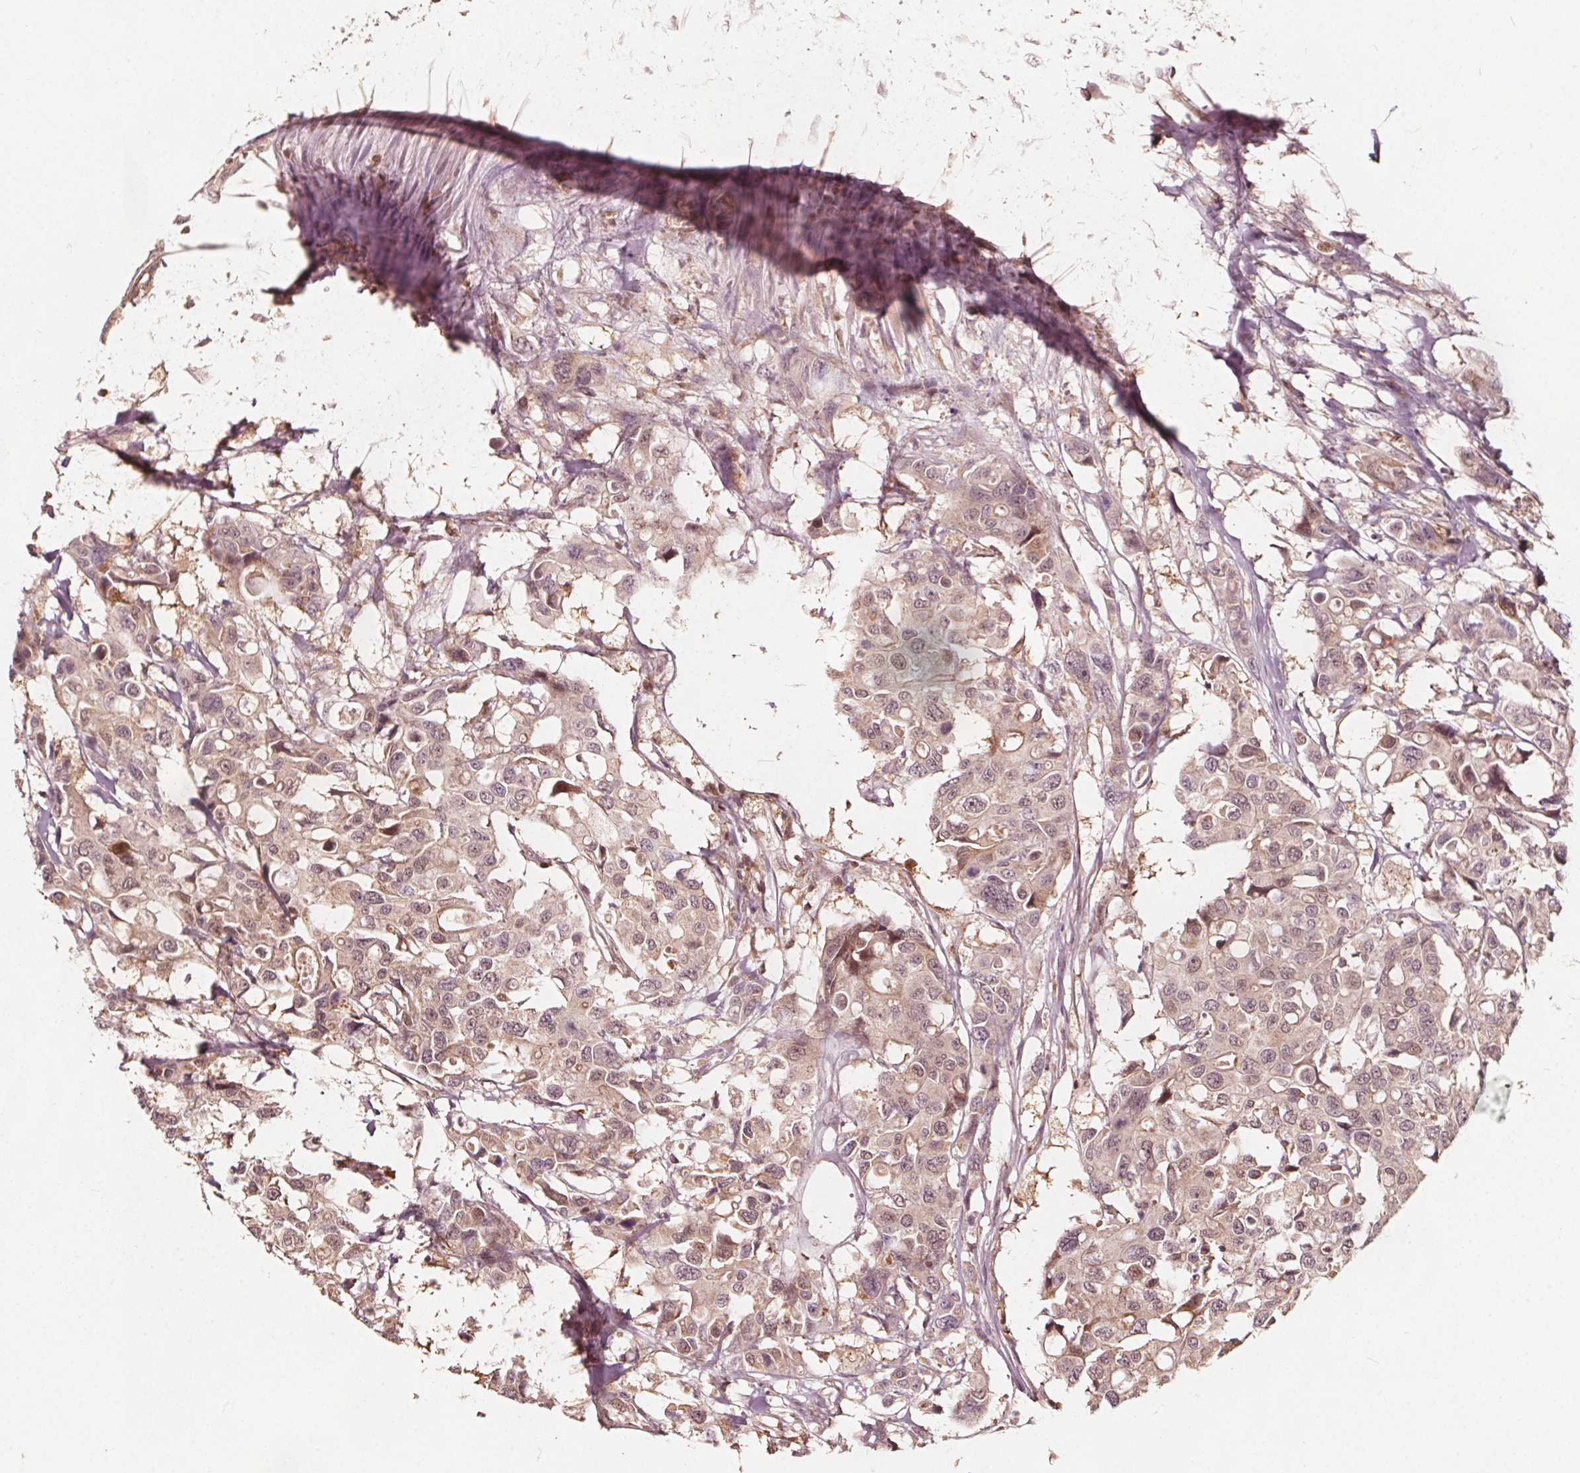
{"staining": {"intensity": "weak", "quantity": "25%-75%", "location": "cytoplasmic/membranous,nuclear"}, "tissue": "colorectal cancer", "cell_type": "Tumor cells", "image_type": "cancer", "snomed": [{"axis": "morphology", "description": "Adenocarcinoma, NOS"}, {"axis": "topography", "description": "Colon"}], "caption": "Immunohistochemical staining of colorectal adenocarcinoma exhibits low levels of weak cytoplasmic/membranous and nuclear protein staining in about 25%-75% of tumor cells.", "gene": "AIP", "patient": {"sex": "male", "age": 77}}